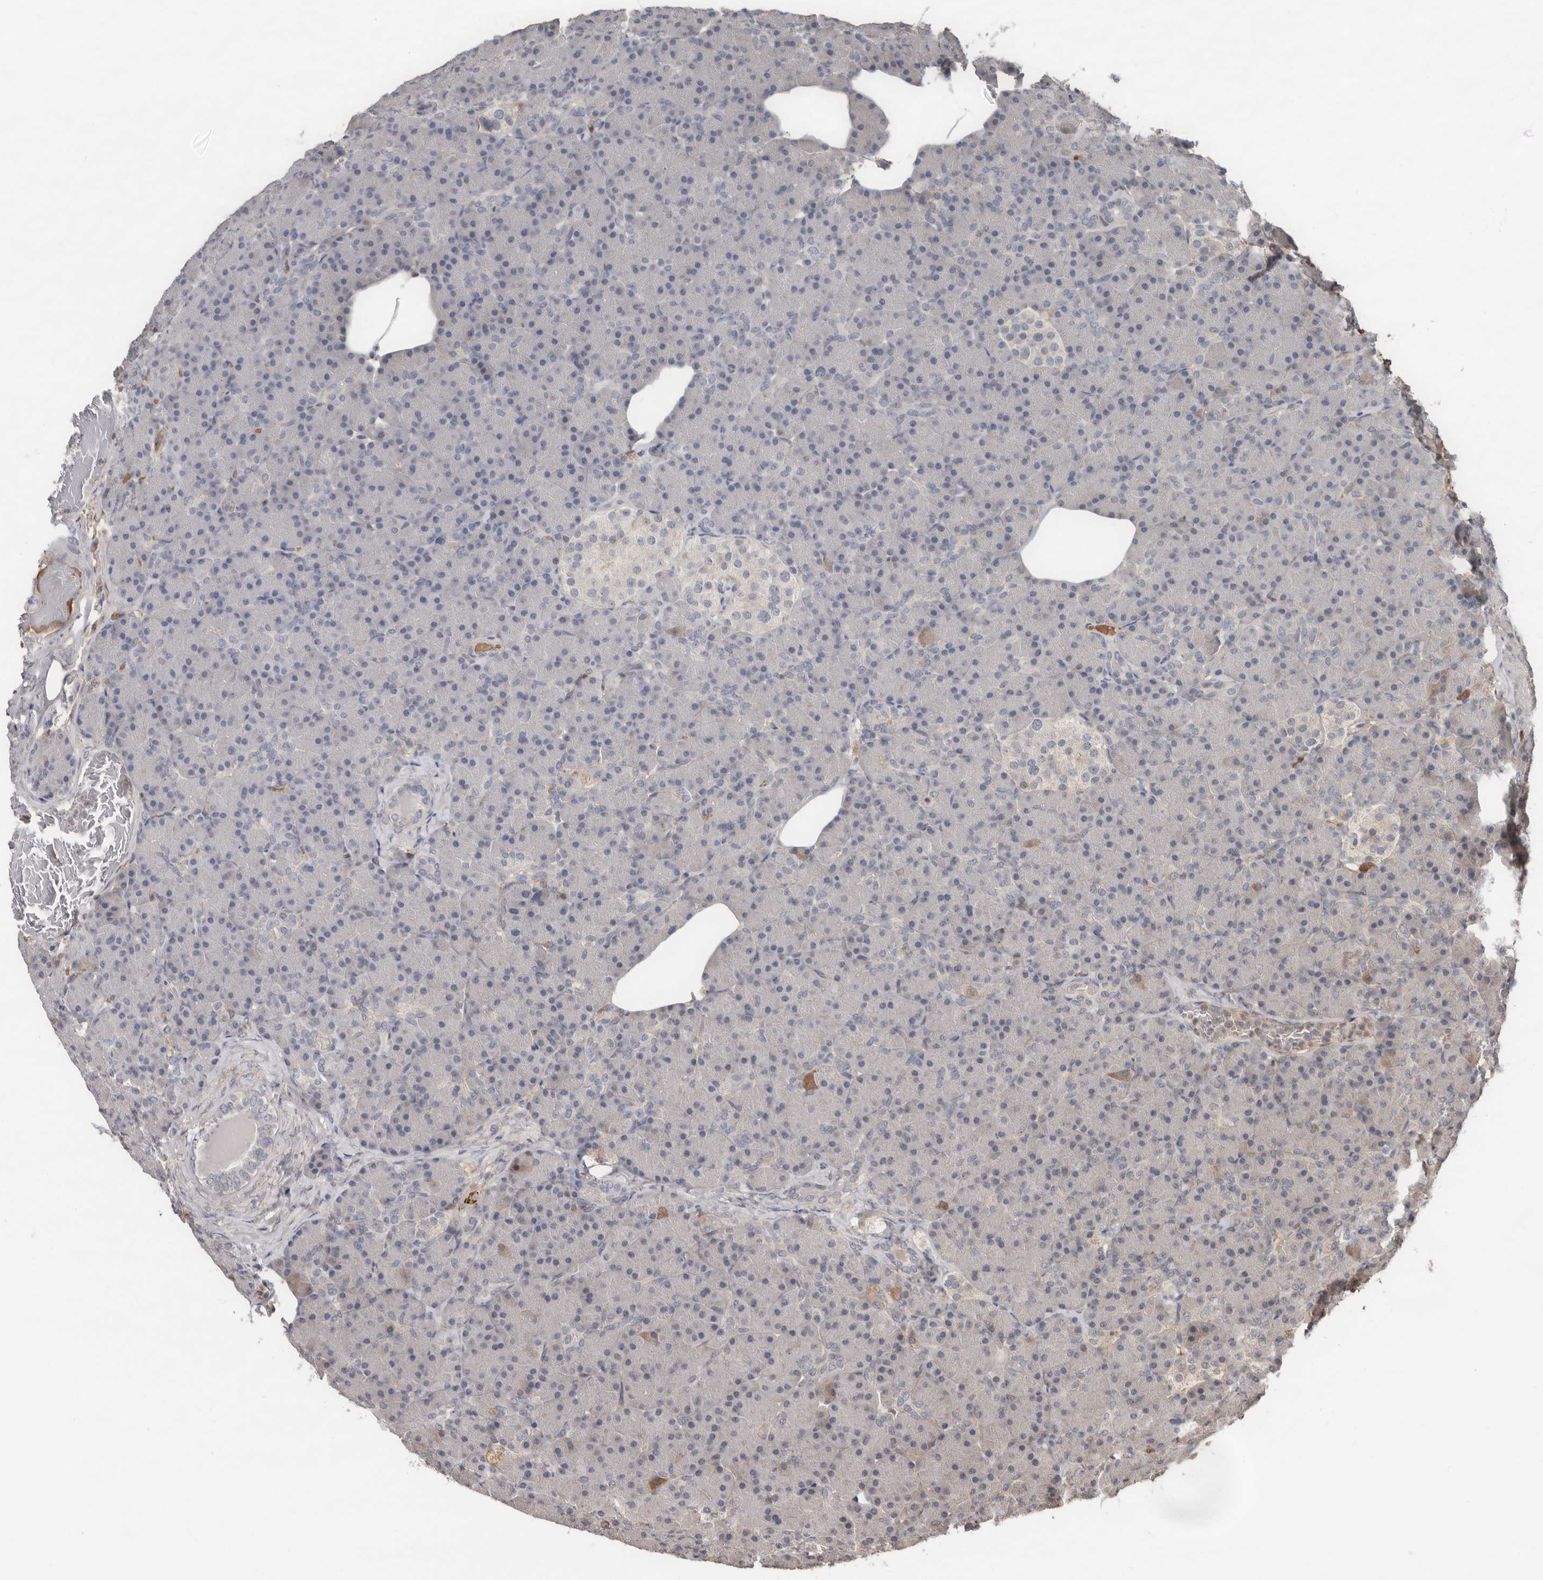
{"staining": {"intensity": "weak", "quantity": "<25%", "location": "cytoplasmic/membranous"}, "tissue": "pancreas", "cell_type": "Exocrine glandular cells", "image_type": "normal", "snomed": [{"axis": "morphology", "description": "Normal tissue, NOS"}, {"axis": "topography", "description": "Pancreas"}], "caption": "Immunohistochemistry (IHC) photomicrograph of normal human pancreas stained for a protein (brown), which reveals no staining in exocrine glandular cells.", "gene": "LRGUK", "patient": {"sex": "female", "age": 43}}